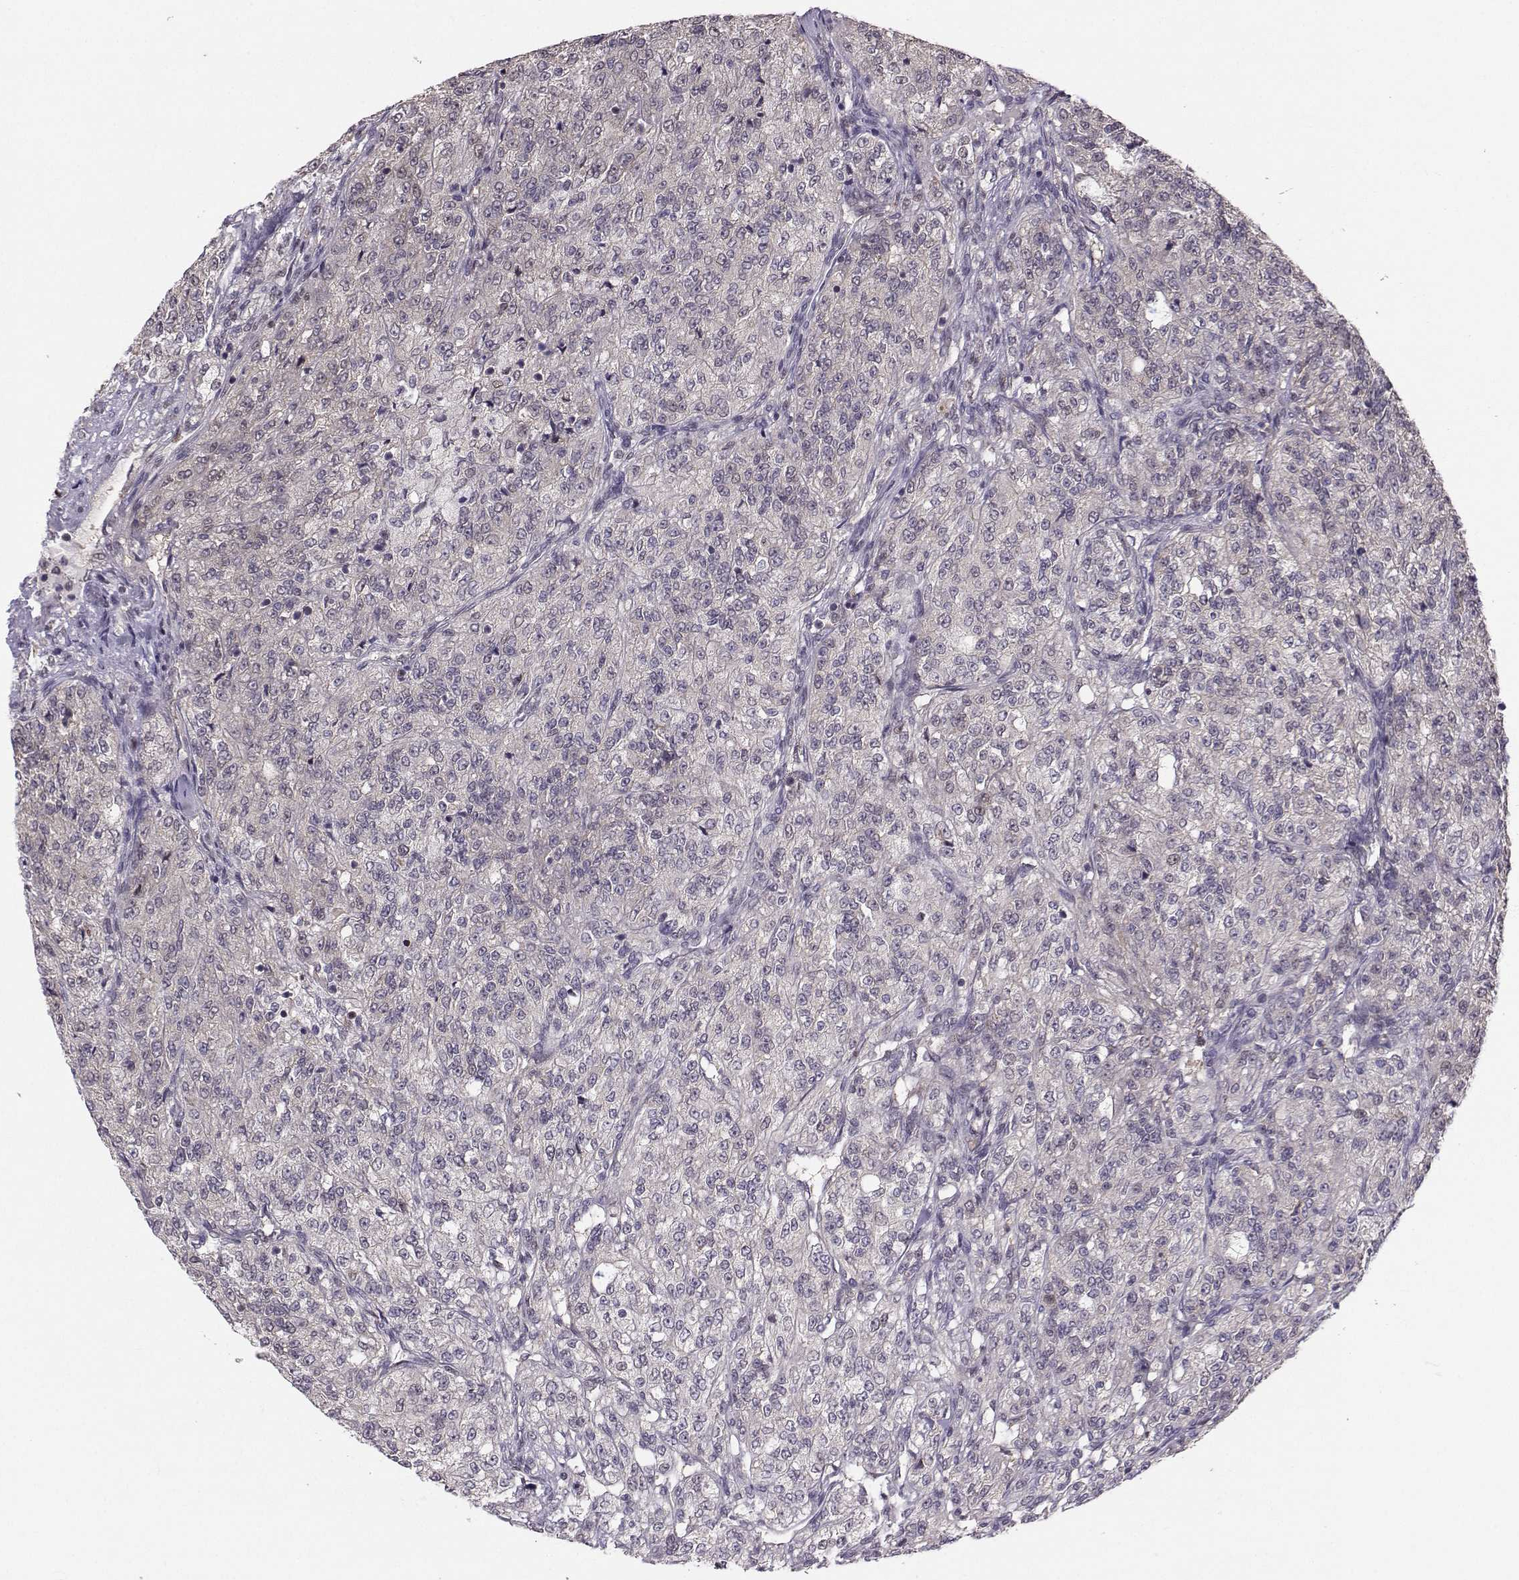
{"staining": {"intensity": "negative", "quantity": "none", "location": "none"}, "tissue": "renal cancer", "cell_type": "Tumor cells", "image_type": "cancer", "snomed": [{"axis": "morphology", "description": "Adenocarcinoma, NOS"}, {"axis": "topography", "description": "Kidney"}], "caption": "Photomicrograph shows no protein expression in tumor cells of renal cancer tissue.", "gene": "PKP2", "patient": {"sex": "female", "age": 63}}